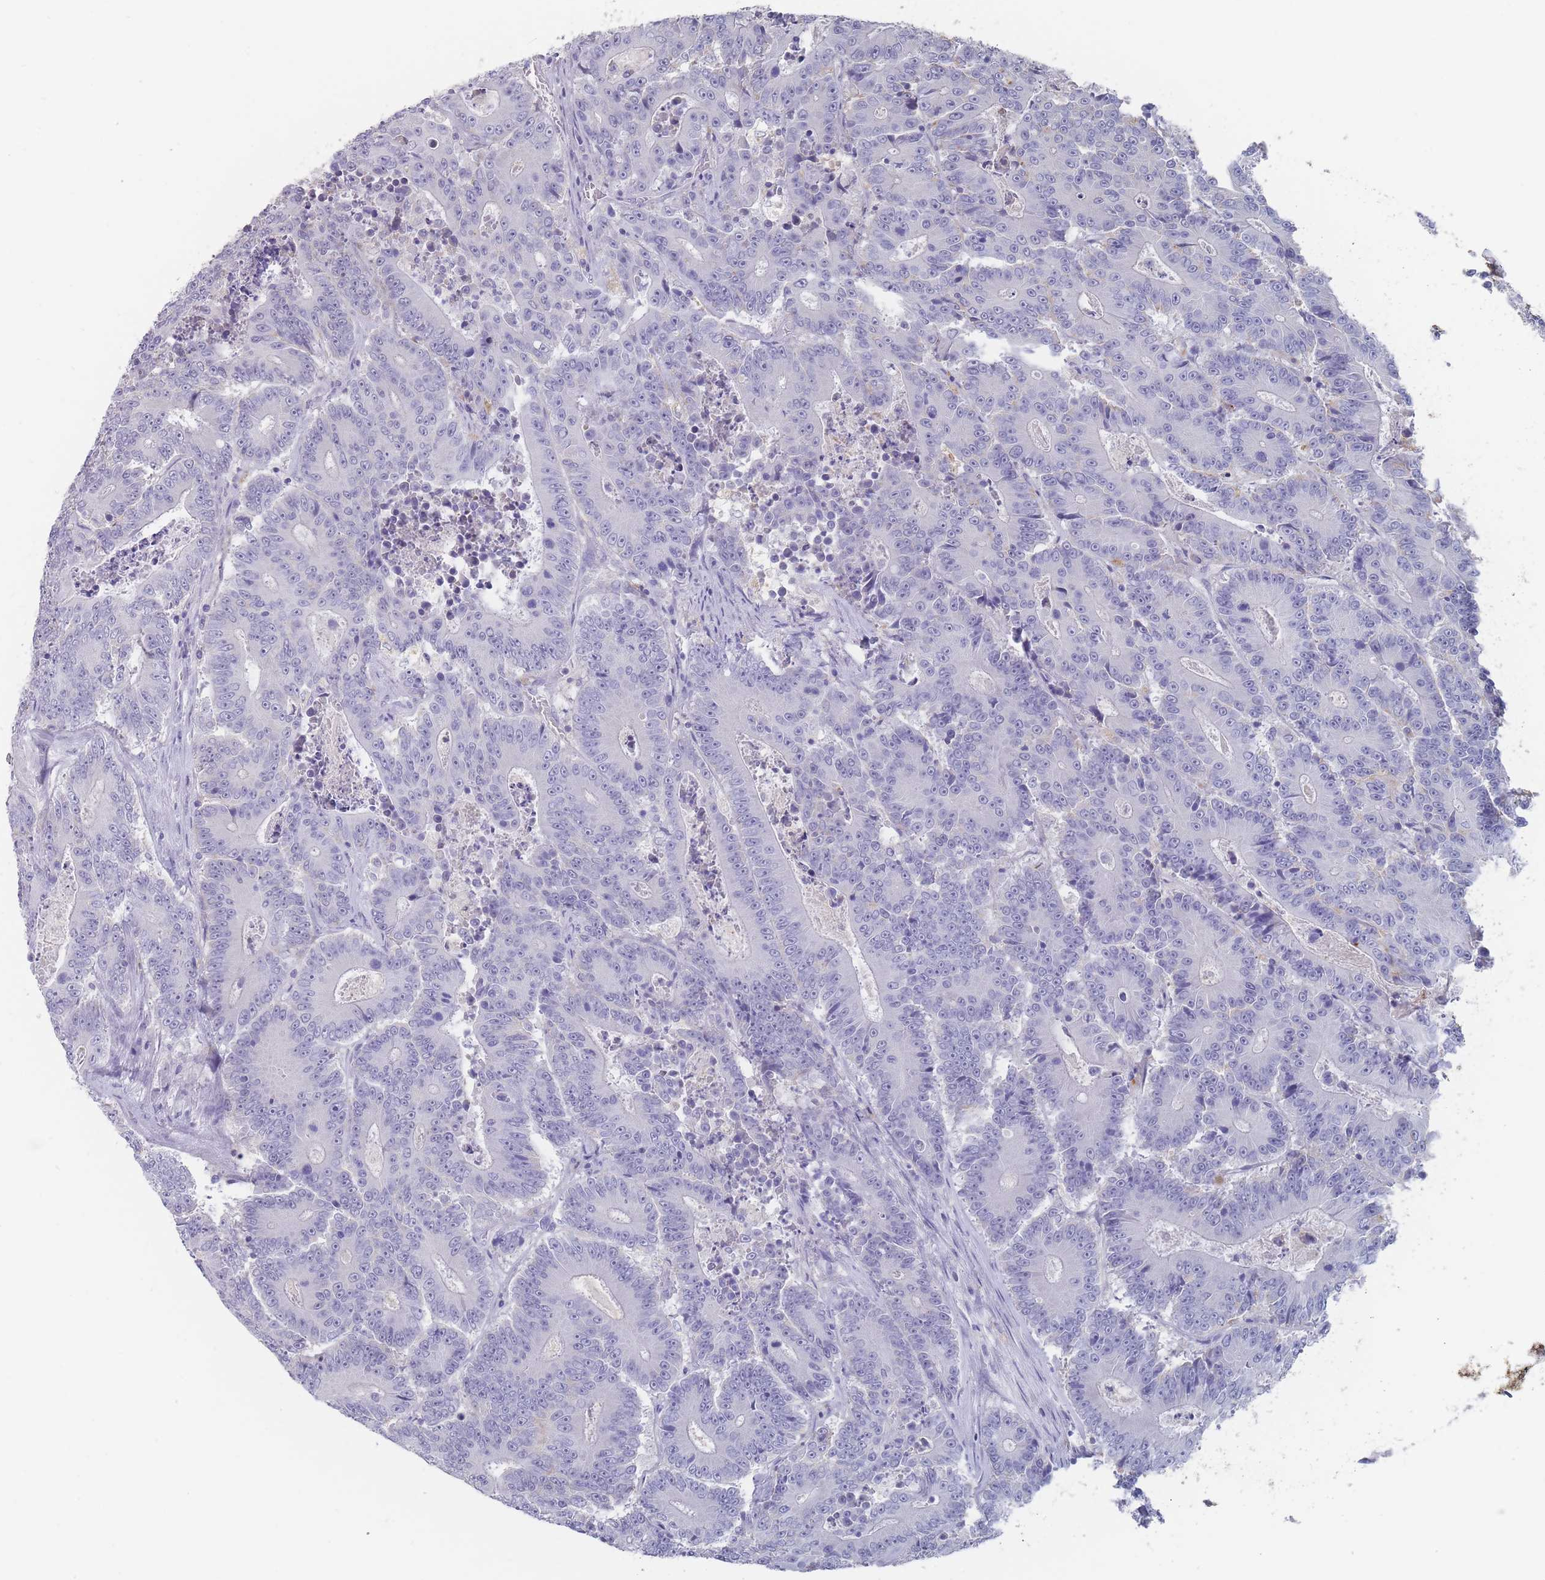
{"staining": {"intensity": "negative", "quantity": "none", "location": "none"}, "tissue": "colorectal cancer", "cell_type": "Tumor cells", "image_type": "cancer", "snomed": [{"axis": "morphology", "description": "Adenocarcinoma, NOS"}, {"axis": "topography", "description": "Colon"}], "caption": "Tumor cells show no significant protein staining in colorectal adenocarcinoma.", "gene": "CYP51A1", "patient": {"sex": "male", "age": 83}}